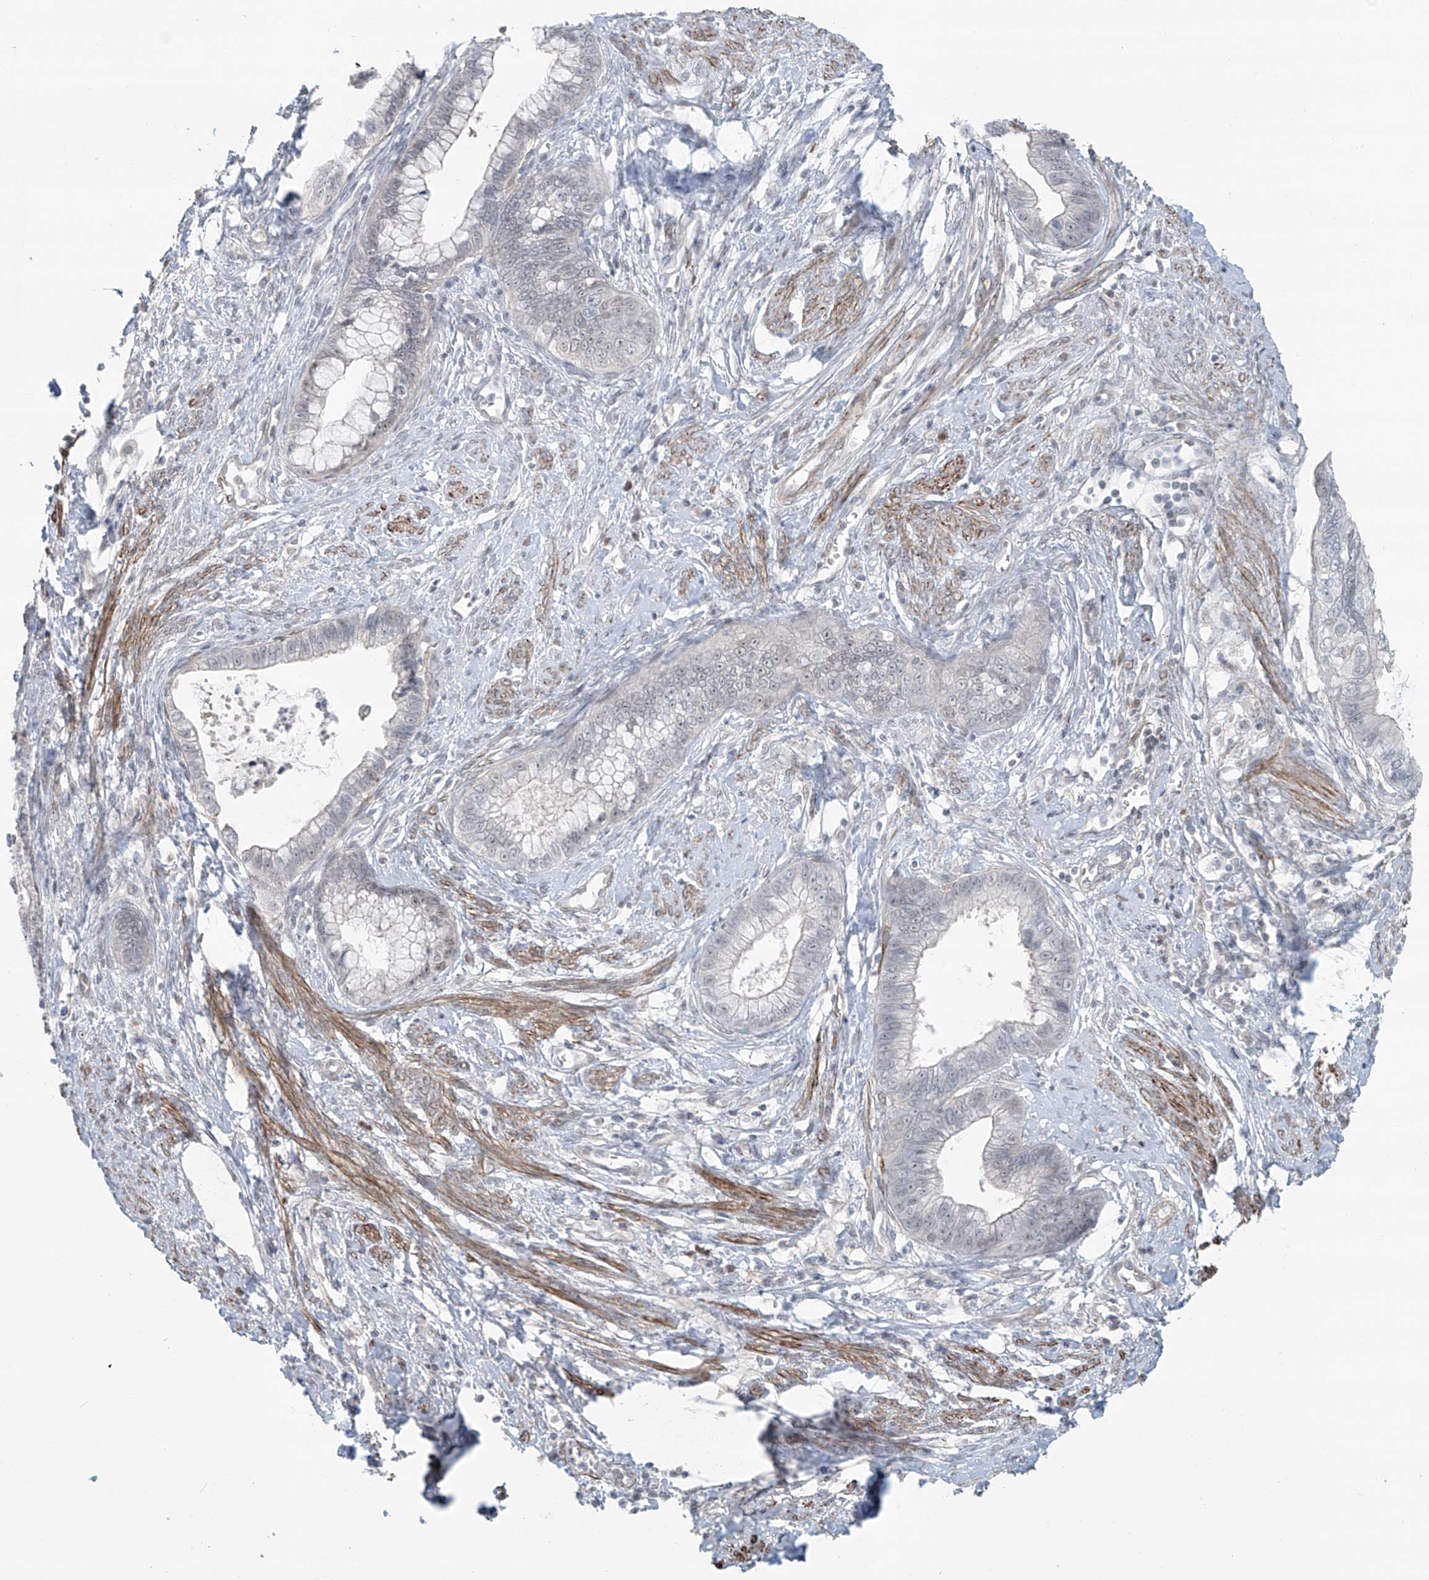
{"staining": {"intensity": "negative", "quantity": "none", "location": "none"}, "tissue": "cervical cancer", "cell_type": "Tumor cells", "image_type": "cancer", "snomed": [{"axis": "morphology", "description": "Adenocarcinoma, NOS"}, {"axis": "topography", "description": "Cervix"}], "caption": "IHC image of human adenocarcinoma (cervical) stained for a protein (brown), which shows no staining in tumor cells.", "gene": "RASGEF1A", "patient": {"sex": "female", "age": 44}}